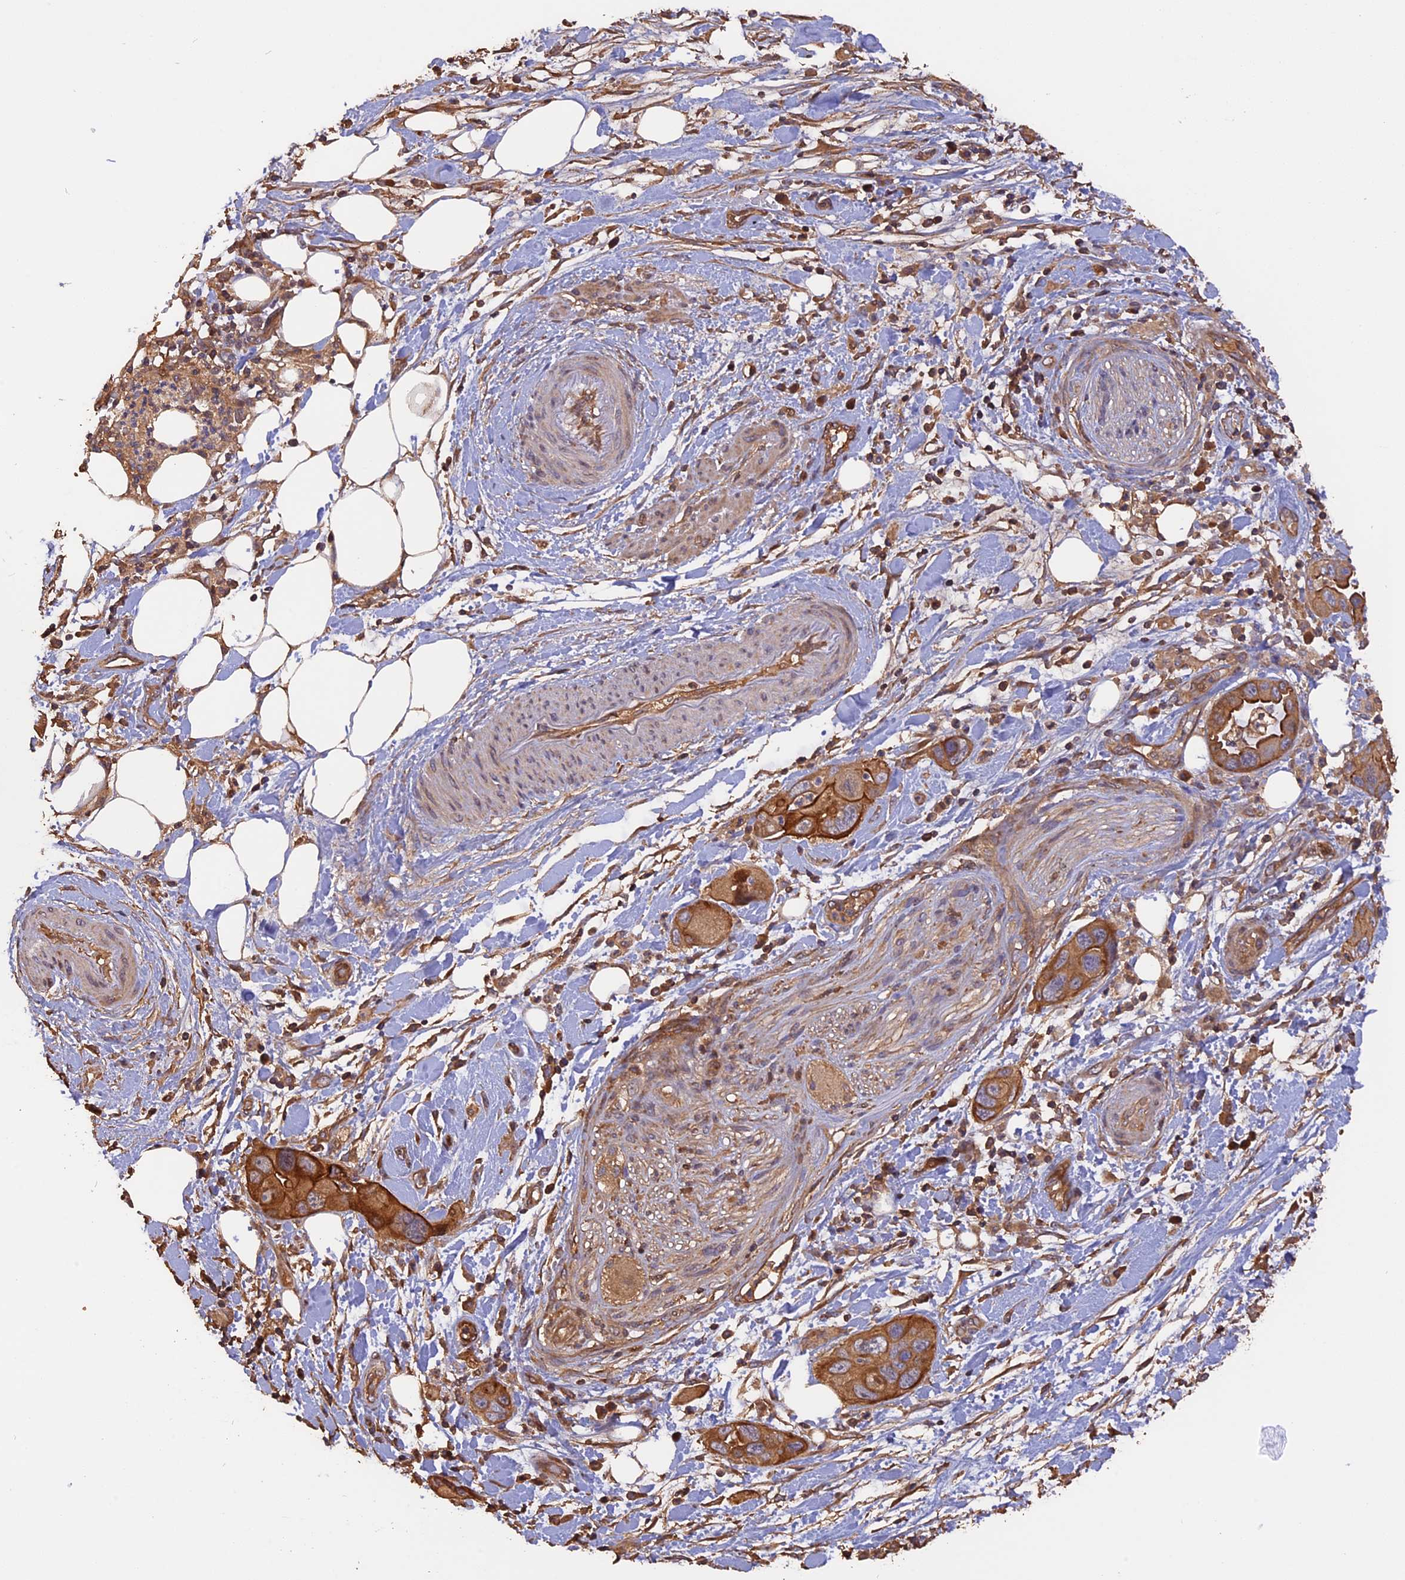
{"staining": {"intensity": "moderate", "quantity": ">75%", "location": "cytoplasmic/membranous"}, "tissue": "pancreatic cancer", "cell_type": "Tumor cells", "image_type": "cancer", "snomed": [{"axis": "morphology", "description": "Adenocarcinoma, NOS"}, {"axis": "topography", "description": "Pancreas"}], "caption": "The image shows immunohistochemical staining of pancreatic adenocarcinoma. There is moderate cytoplasmic/membranous expression is seen in about >75% of tumor cells.", "gene": "RASAL1", "patient": {"sex": "female", "age": 71}}